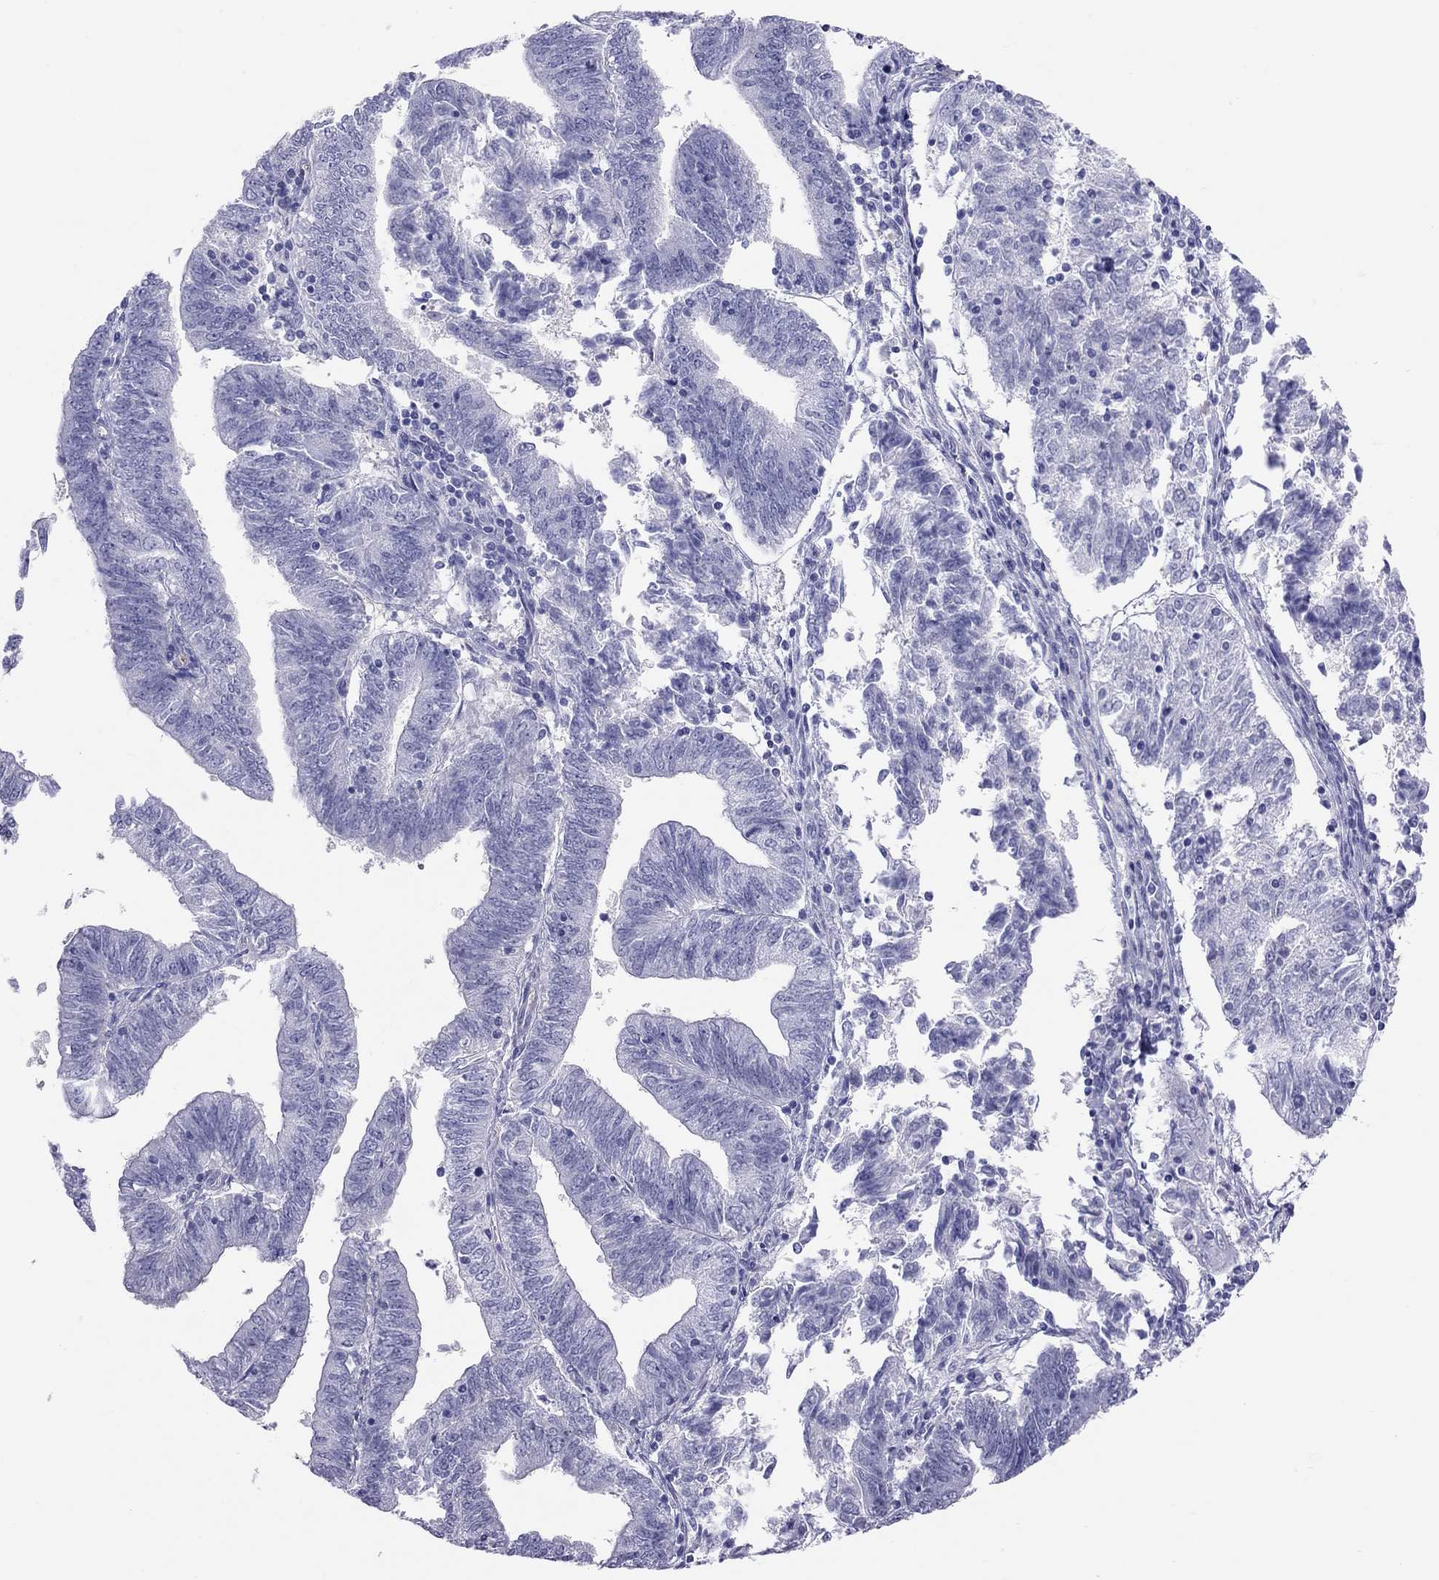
{"staining": {"intensity": "negative", "quantity": "none", "location": "none"}, "tissue": "endometrial cancer", "cell_type": "Tumor cells", "image_type": "cancer", "snomed": [{"axis": "morphology", "description": "Adenocarcinoma, NOS"}, {"axis": "topography", "description": "Endometrium"}], "caption": "DAB immunohistochemical staining of human adenocarcinoma (endometrial) reveals no significant expression in tumor cells.", "gene": "PSMB11", "patient": {"sex": "female", "age": 82}}